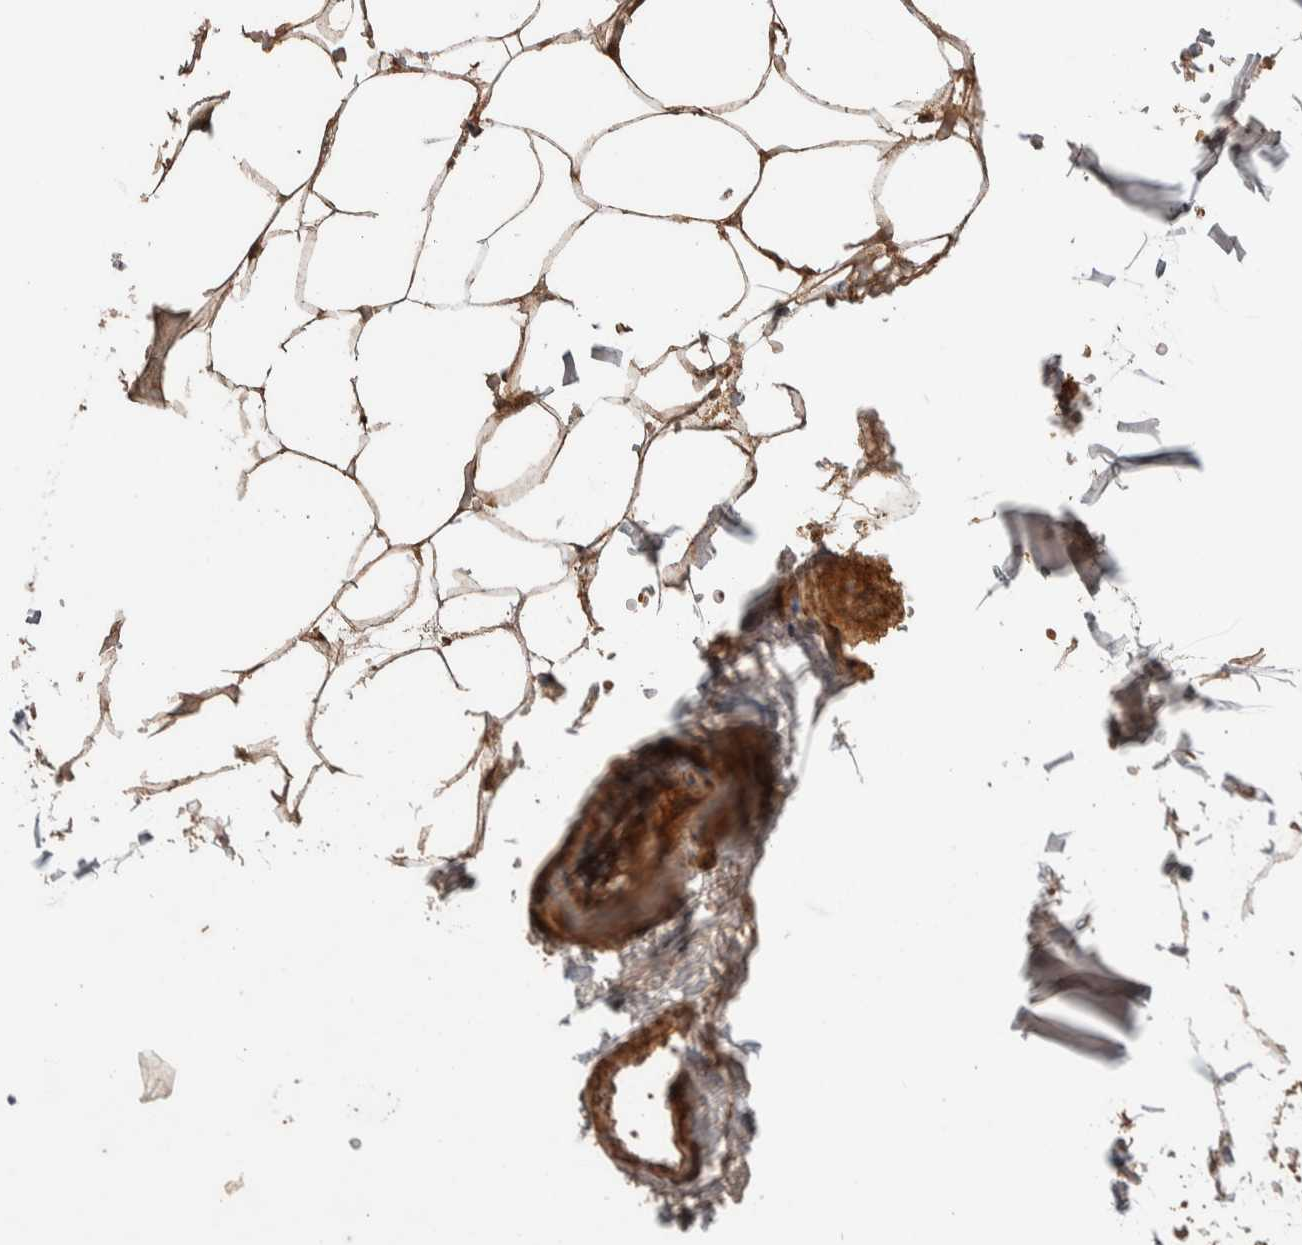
{"staining": {"intensity": "moderate", "quantity": ">75%", "location": "cytoplasmic/membranous"}, "tissue": "adipose tissue", "cell_type": "Adipocytes", "image_type": "normal", "snomed": [{"axis": "morphology", "description": "Normal tissue, NOS"}, {"axis": "topography", "description": "Breast"}, {"axis": "topography", "description": "Adipose tissue"}], "caption": "Adipocytes show moderate cytoplasmic/membranous staining in about >75% of cells in normal adipose tissue.", "gene": "KCNJ5", "patient": {"sex": "female", "age": 25}}